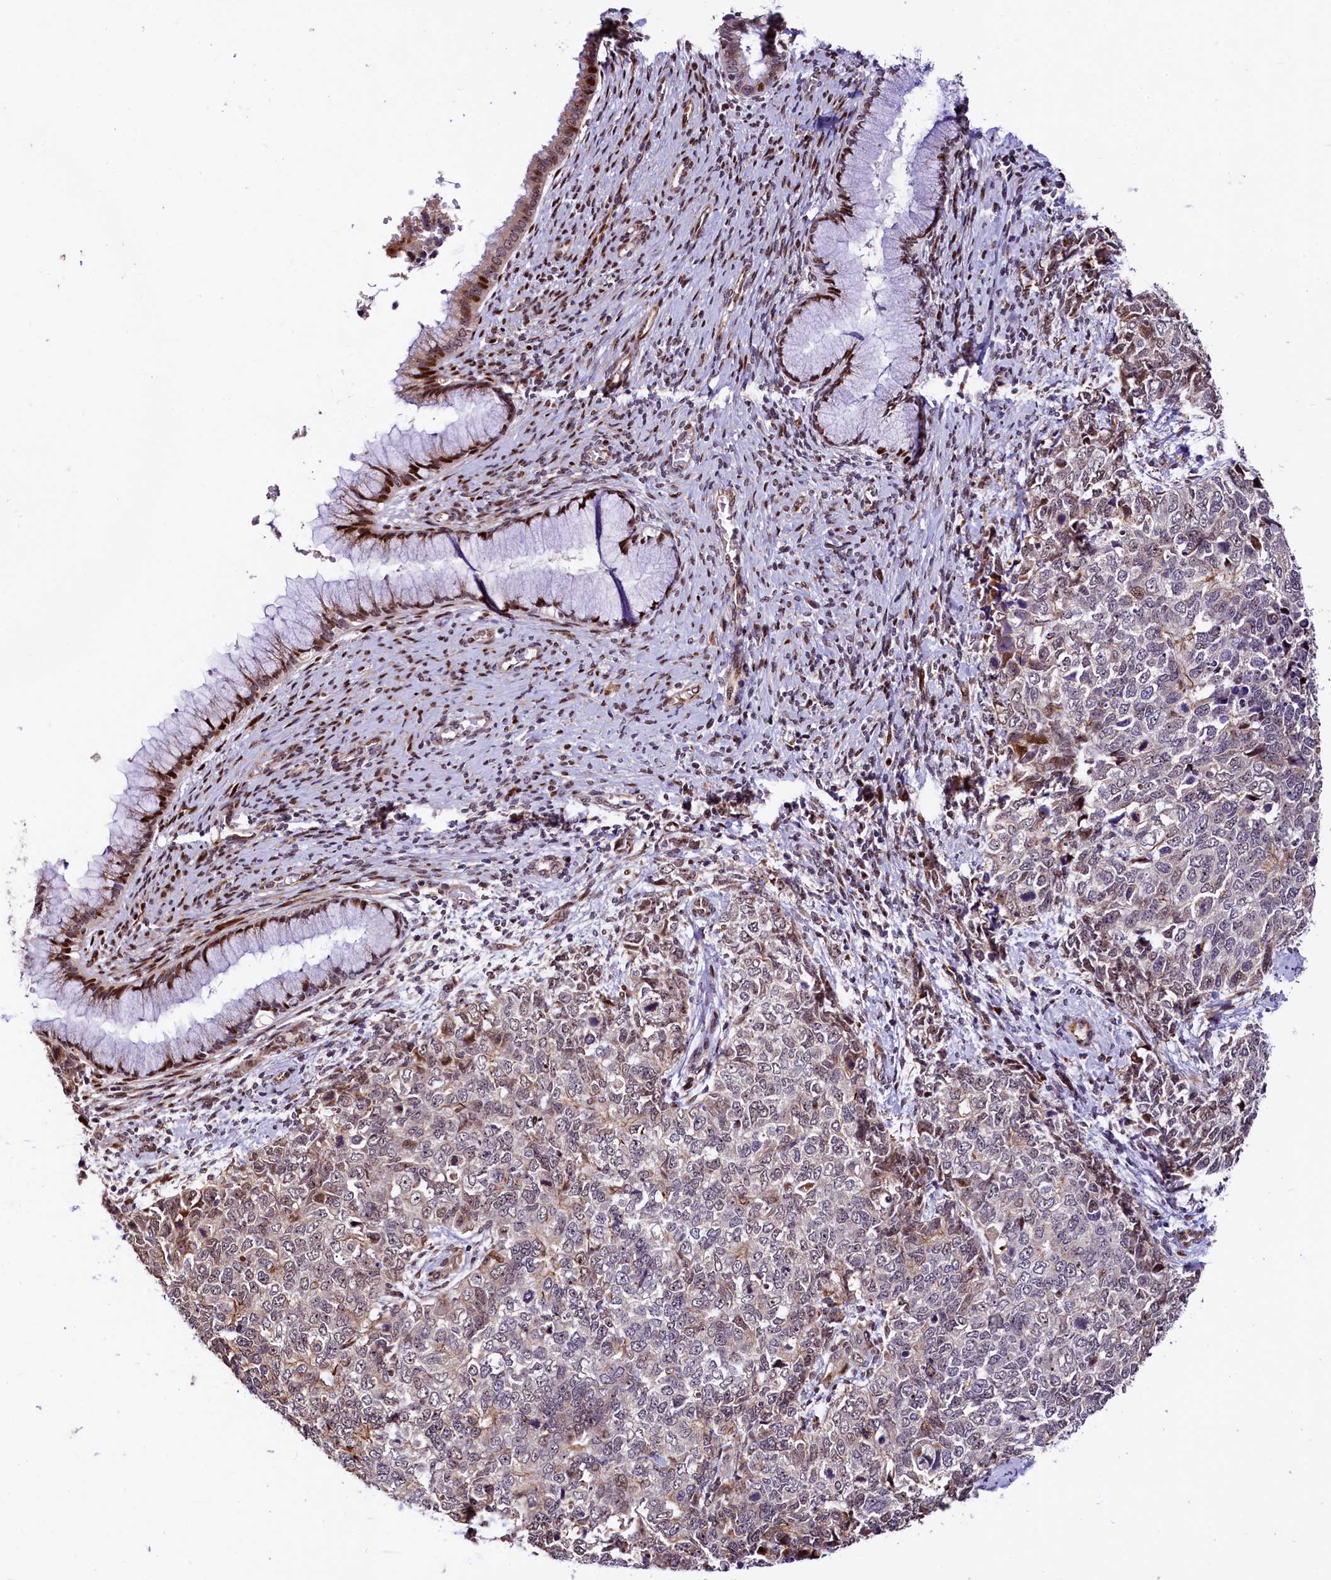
{"staining": {"intensity": "weak", "quantity": "<25%", "location": "cytoplasmic/membranous"}, "tissue": "cervical cancer", "cell_type": "Tumor cells", "image_type": "cancer", "snomed": [{"axis": "morphology", "description": "Squamous cell carcinoma, NOS"}, {"axis": "topography", "description": "Cervix"}], "caption": "The image reveals no staining of tumor cells in squamous cell carcinoma (cervical).", "gene": "TRMT112", "patient": {"sex": "female", "age": 63}}